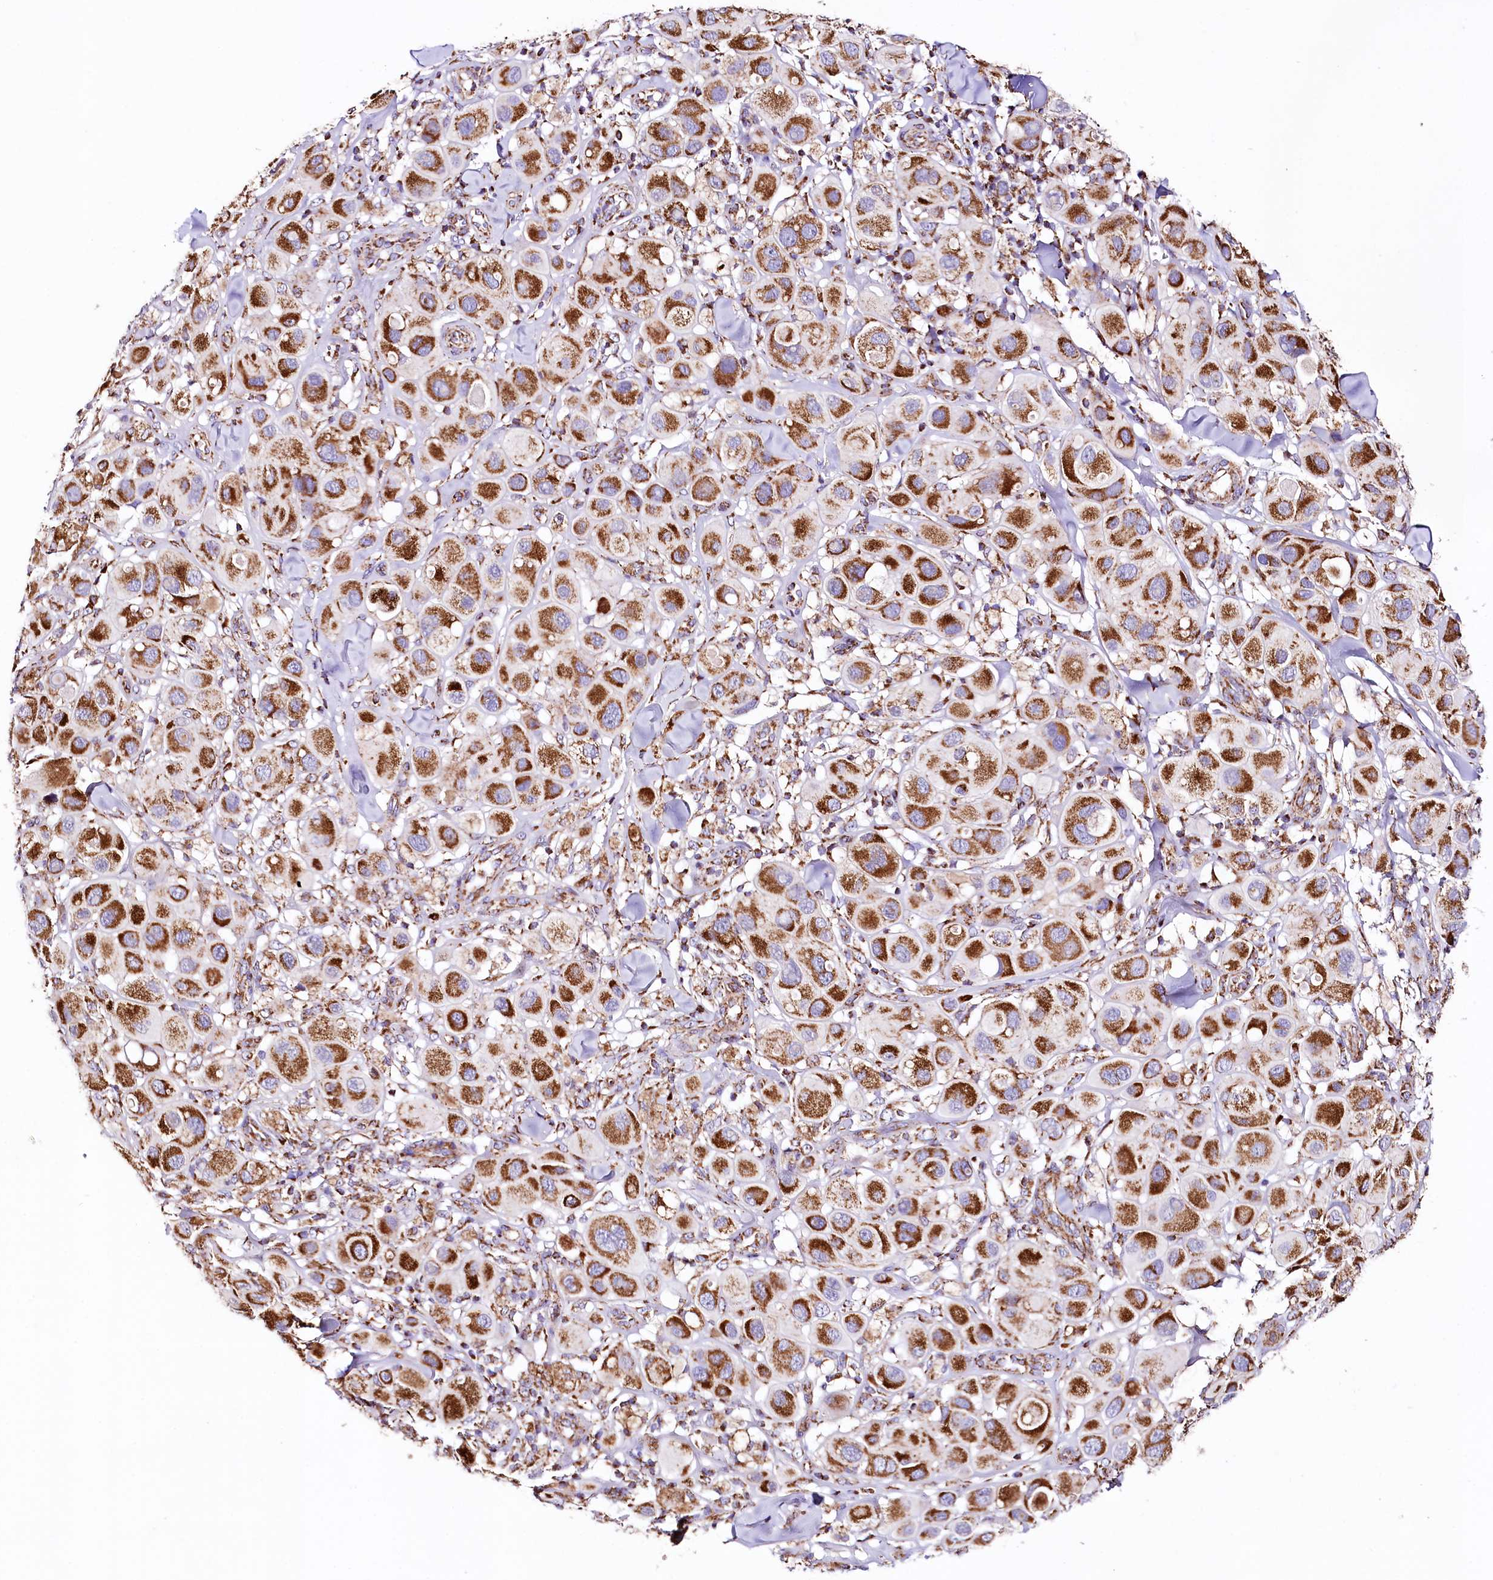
{"staining": {"intensity": "strong", "quantity": ">75%", "location": "cytoplasmic/membranous"}, "tissue": "melanoma", "cell_type": "Tumor cells", "image_type": "cancer", "snomed": [{"axis": "morphology", "description": "Malignant melanoma, Metastatic site"}, {"axis": "topography", "description": "Skin"}], "caption": "Tumor cells demonstrate strong cytoplasmic/membranous staining in about >75% of cells in melanoma.", "gene": "APLP2", "patient": {"sex": "male", "age": 41}}